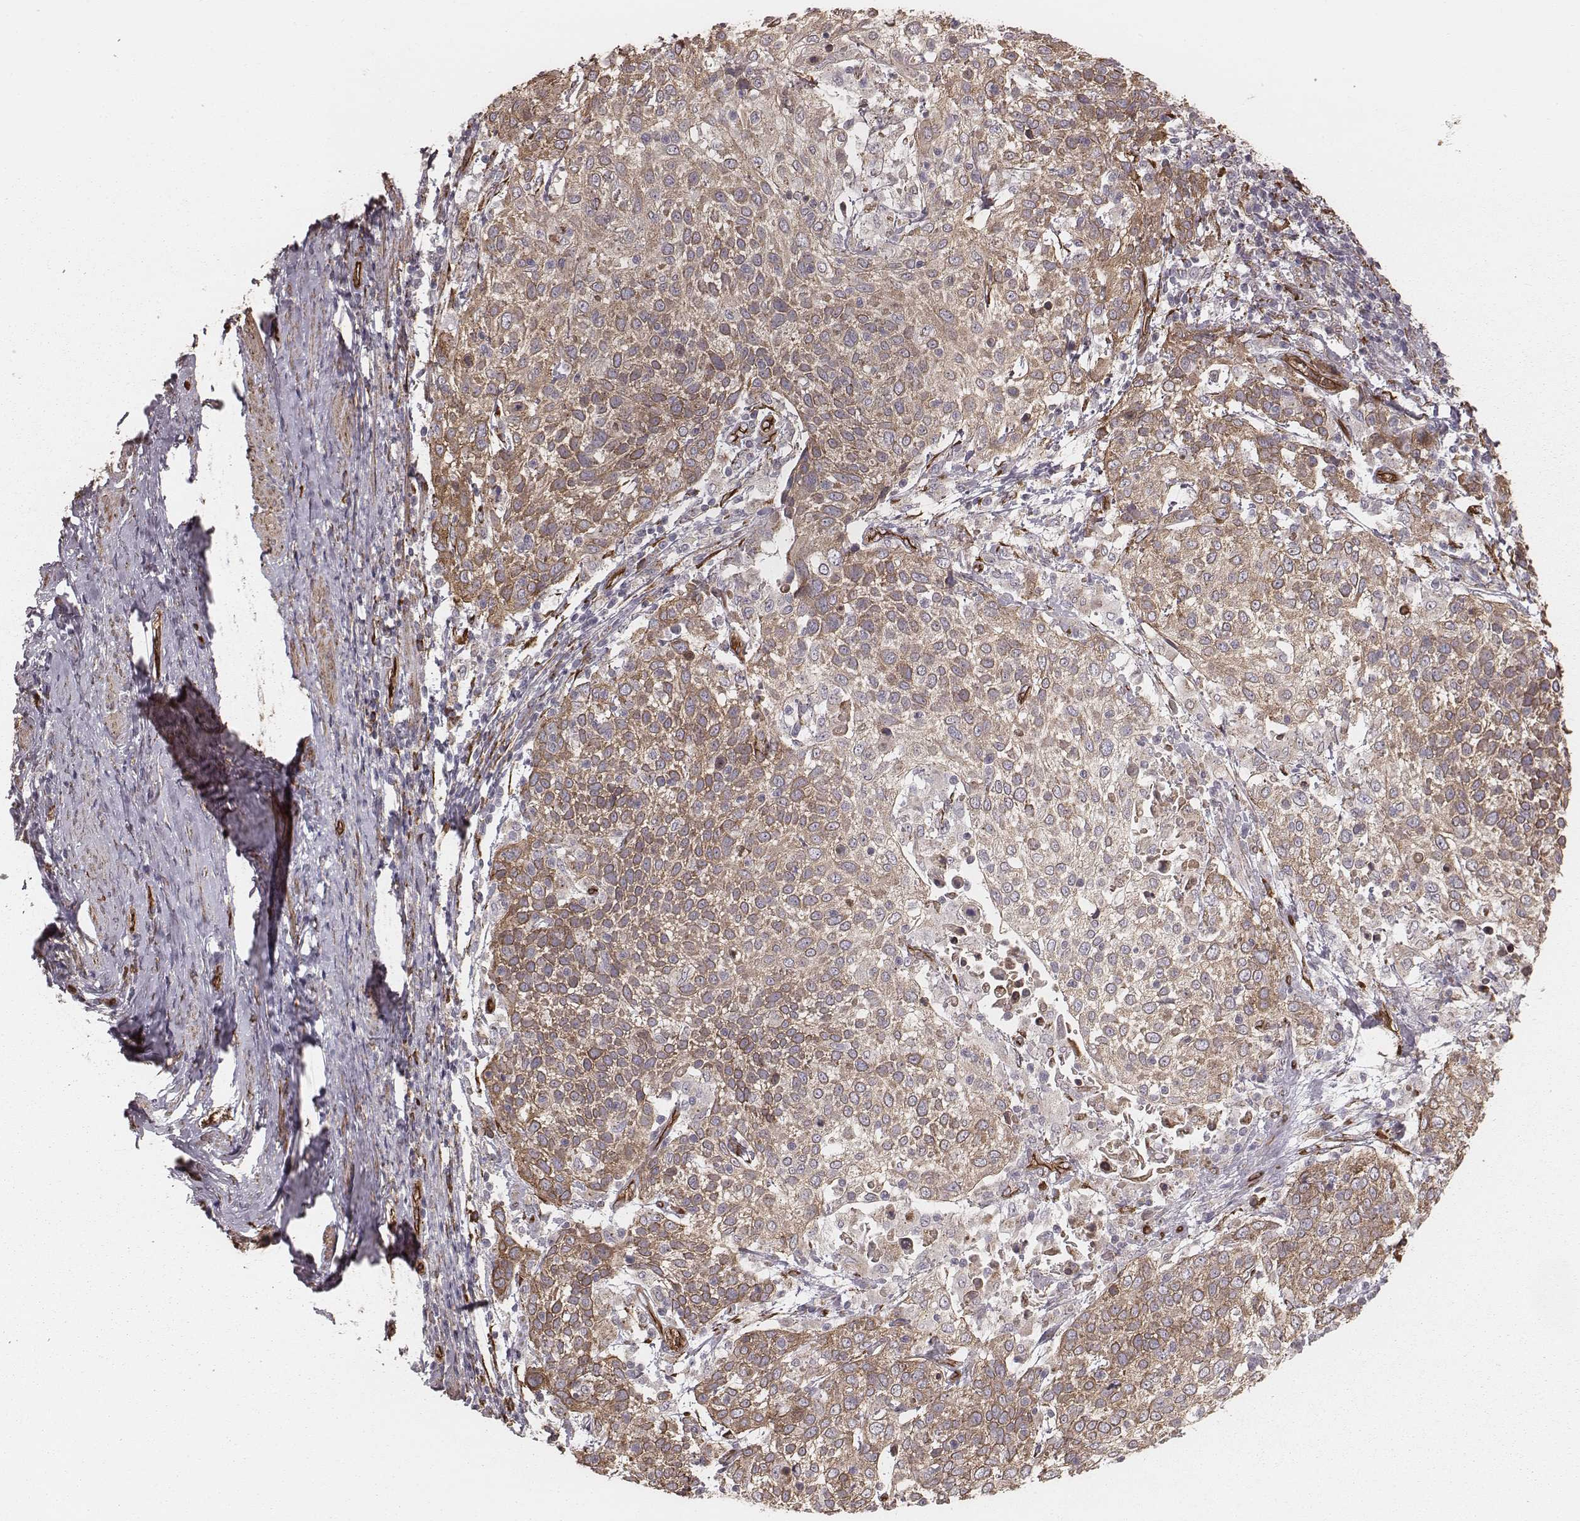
{"staining": {"intensity": "weak", "quantity": ">75%", "location": "cytoplasmic/membranous"}, "tissue": "cervical cancer", "cell_type": "Tumor cells", "image_type": "cancer", "snomed": [{"axis": "morphology", "description": "Squamous cell carcinoma, NOS"}, {"axis": "topography", "description": "Cervix"}], "caption": "This histopathology image exhibits immunohistochemistry (IHC) staining of cervical cancer, with low weak cytoplasmic/membranous positivity in approximately >75% of tumor cells.", "gene": "PALMD", "patient": {"sex": "female", "age": 61}}